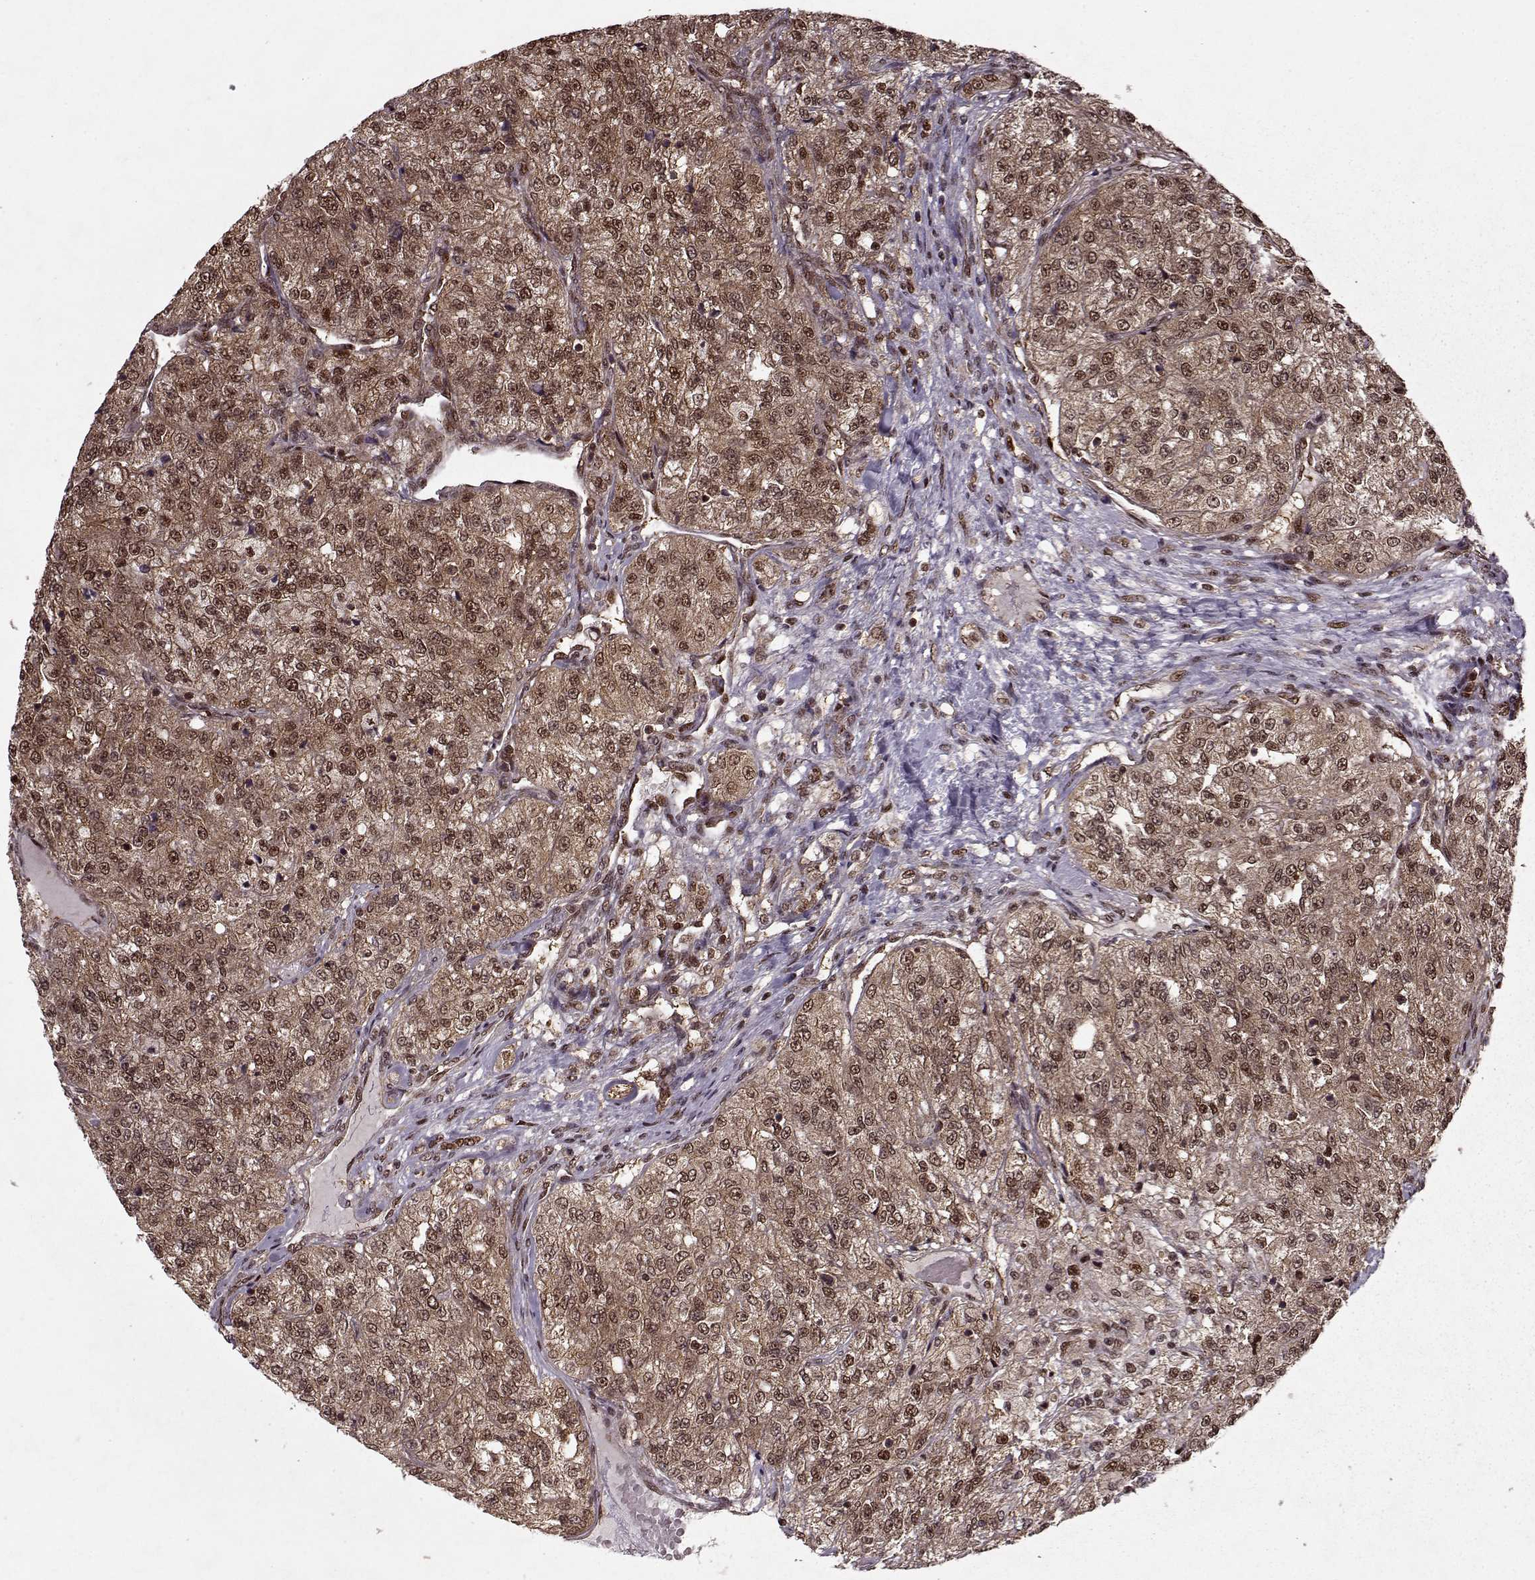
{"staining": {"intensity": "moderate", "quantity": ">75%", "location": "cytoplasmic/membranous,nuclear"}, "tissue": "renal cancer", "cell_type": "Tumor cells", "image_type": "cancer", "snomed": [{"axis": "morphology", "description": "Adenocarcinoma, NOS"}, {"axis": "topography", "description": "Kidney"}], "caption": "This micrograph reveals immunohistochemistry staining of human renal cancer, with medium moderate cytoplasmic/membranous and nuclear positivity in about >75% of tumor cells.", "gene": "PSMA7", "patient": {"sex": "female", "age": 63}}